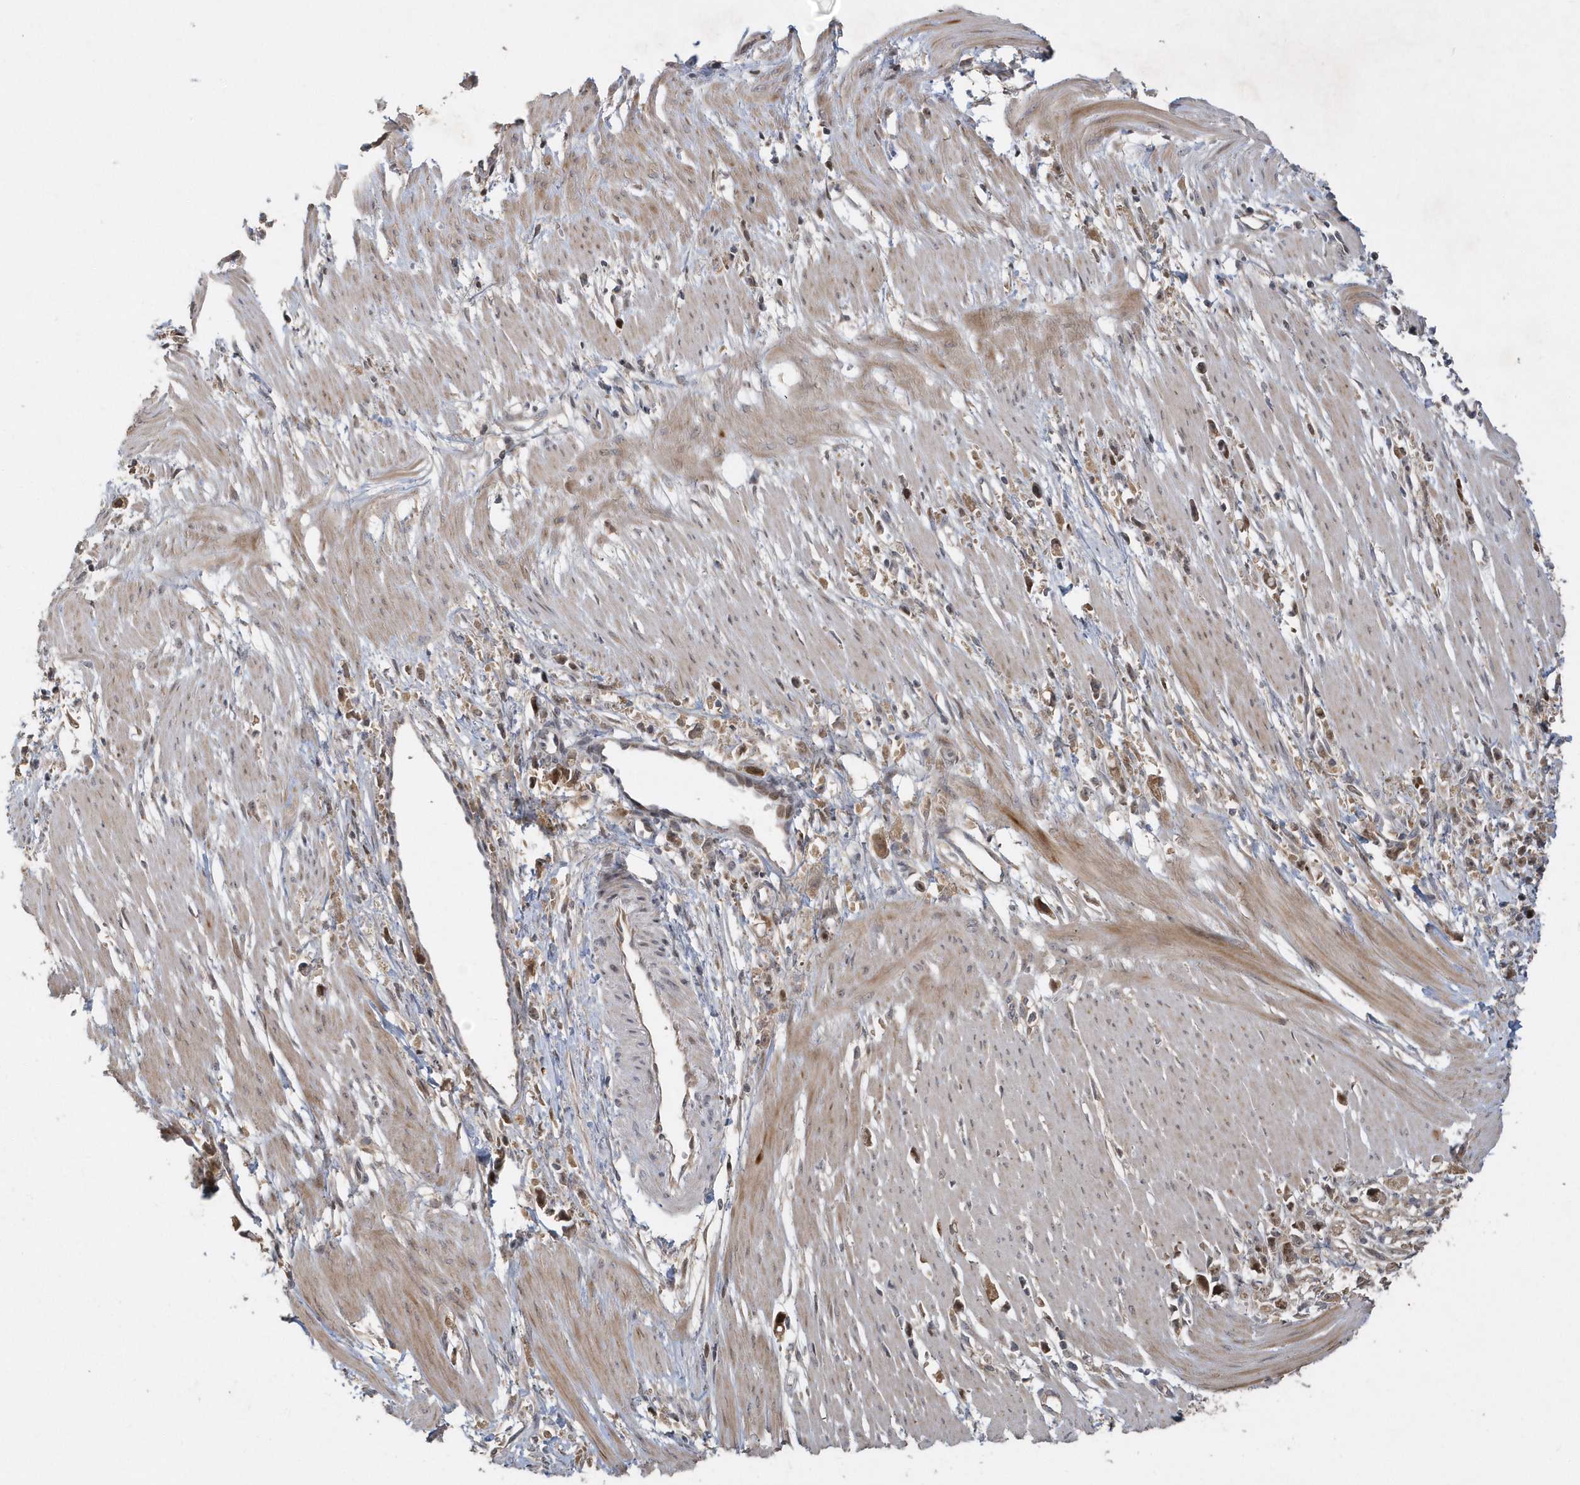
{"staining": {"intensity": "moderate", "quantity": ">75%", "location": "cytoplasmic/membranous,nuclear"}, "tissue": "stomach cancer", "cell_type": "Tumor cells", "image_type": "cancer", "snomed": [{"axis": "morphology", "description": "Adenocarcinoma, NOS"}, {"axis": "topography", "description": "Stomach"}], "caption": "The image shows staining of stomach cancer, revealing moderate cytoplasmic/membranous and nuclear protein staining (brown color) within tumor cells.", "gene": "TRAIP", "patient": {"sex": "female", "age": 59}}